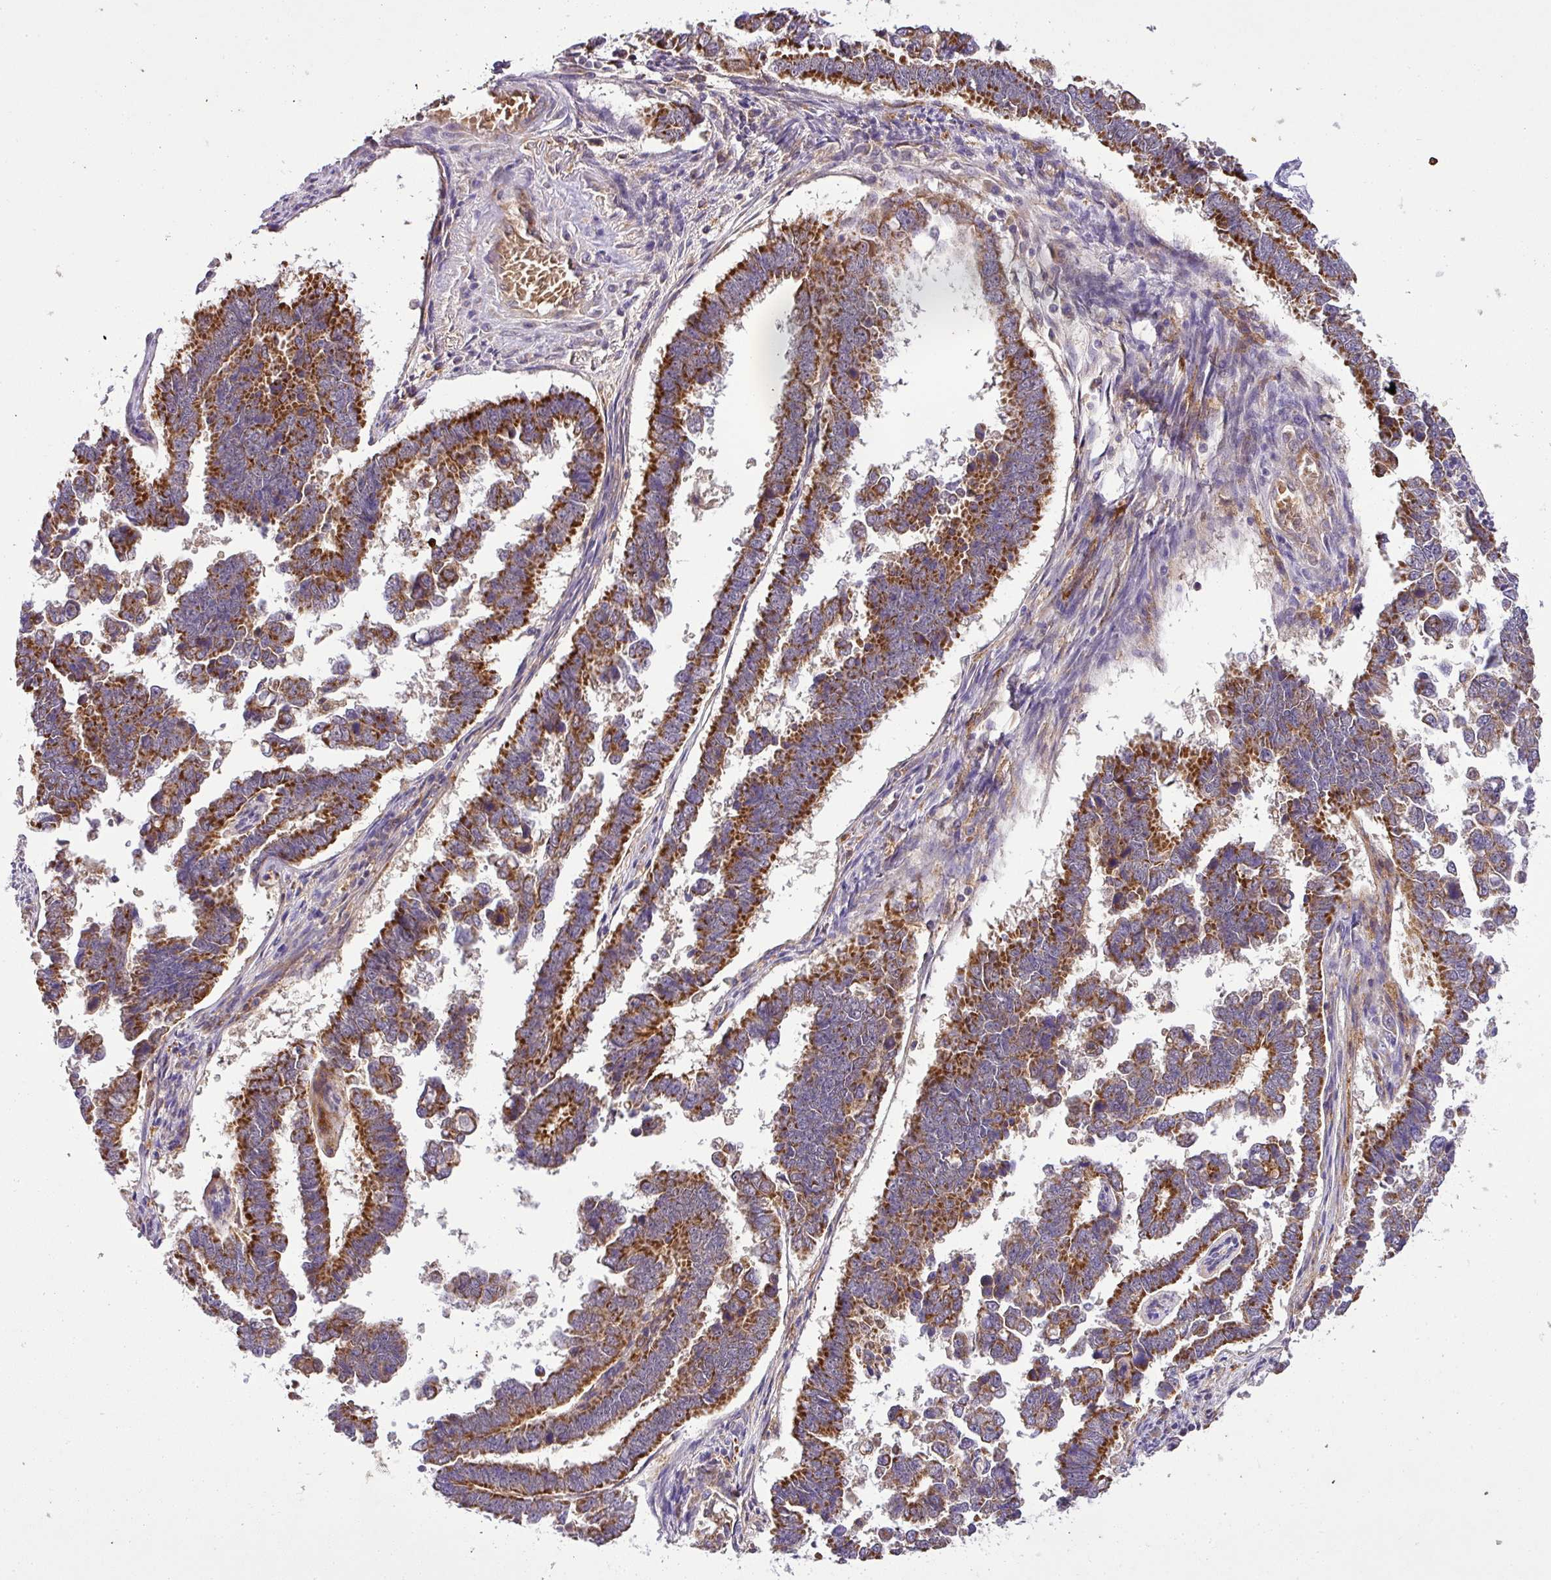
{"staining": {"intensity": "strong", "quantity": ">75%", "location": "cytoplasmic/membranous"}, "tissue": "endometrial cancer", "cell_type": "Tumor cells", "image_type": "cancer", "snomed": [{"axis": "morphology", "description": "Adenocarcinoma, NOS"}, {"axis": "topography", "description": "Endometrium"}], "caption": "Immunohistochemistry image of neoplastic tissue: human endometrial adenocarcinoma stained using IHC displays high levels of strong protein expression localized specifically in the cytoplasmic/membranous of tumor cells, appearing as a cytoplasmic/membranous brown color.", "gene": "ZNF513", "patient": {"sex": "female", "age": 75}}